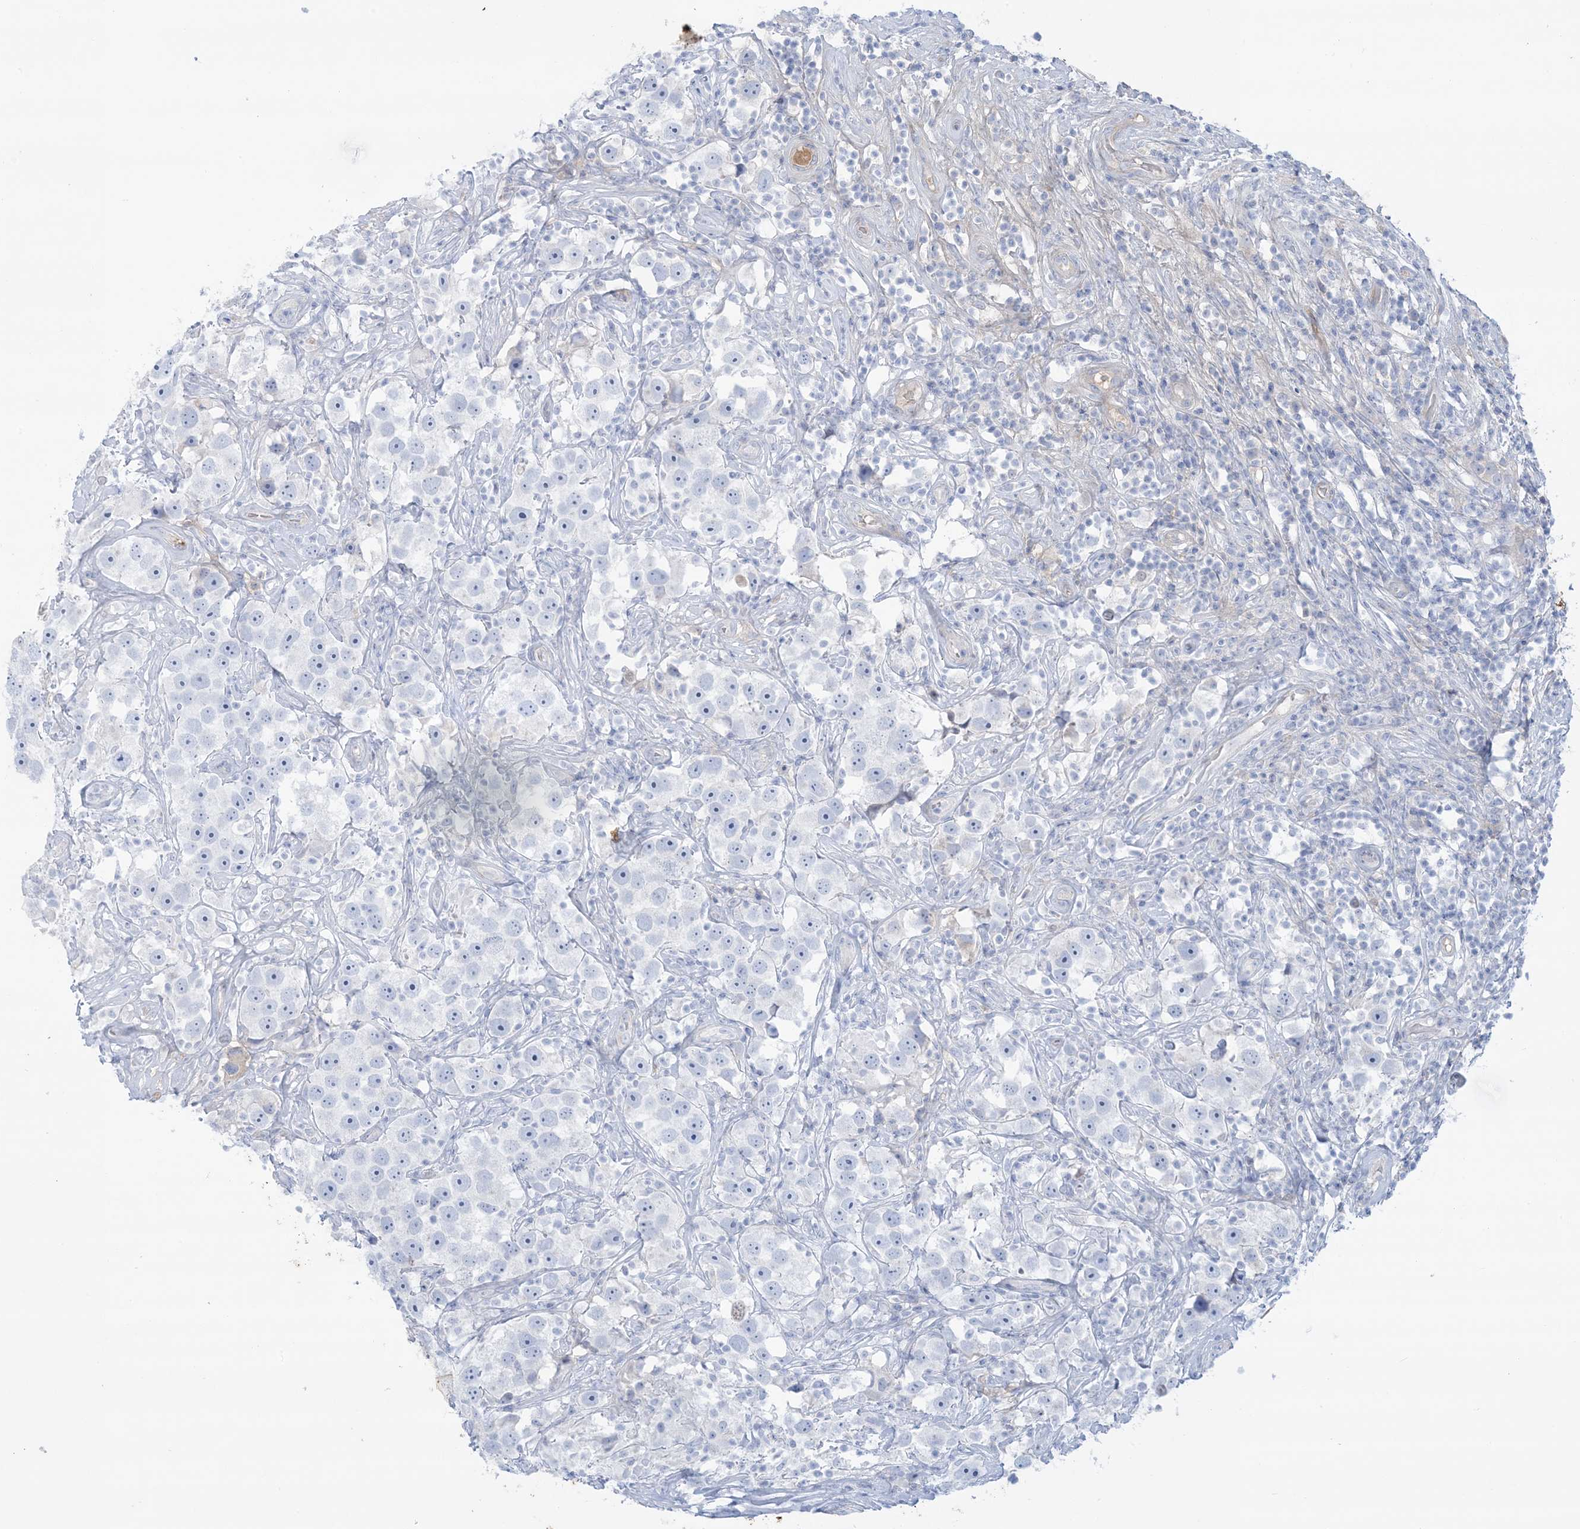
{"staining": {"intensity": "negative", "quantity": "none", "location": "none"}, "tissue": "testis cancer", "cell_type": "Tumor cells", "image_type": "cancer", "snomed": [{"axis": "morphology", "description": "Seminoma, NOS"}, {"axis": "topography", "description": "Testis"}], "caption": "DAB immunohistochemical staining of human testis cancer (seminoma) displays no significant positivity in tumor cells.", "gene": "ATP11C", "patient": {"sex": "male", "age": 49}}